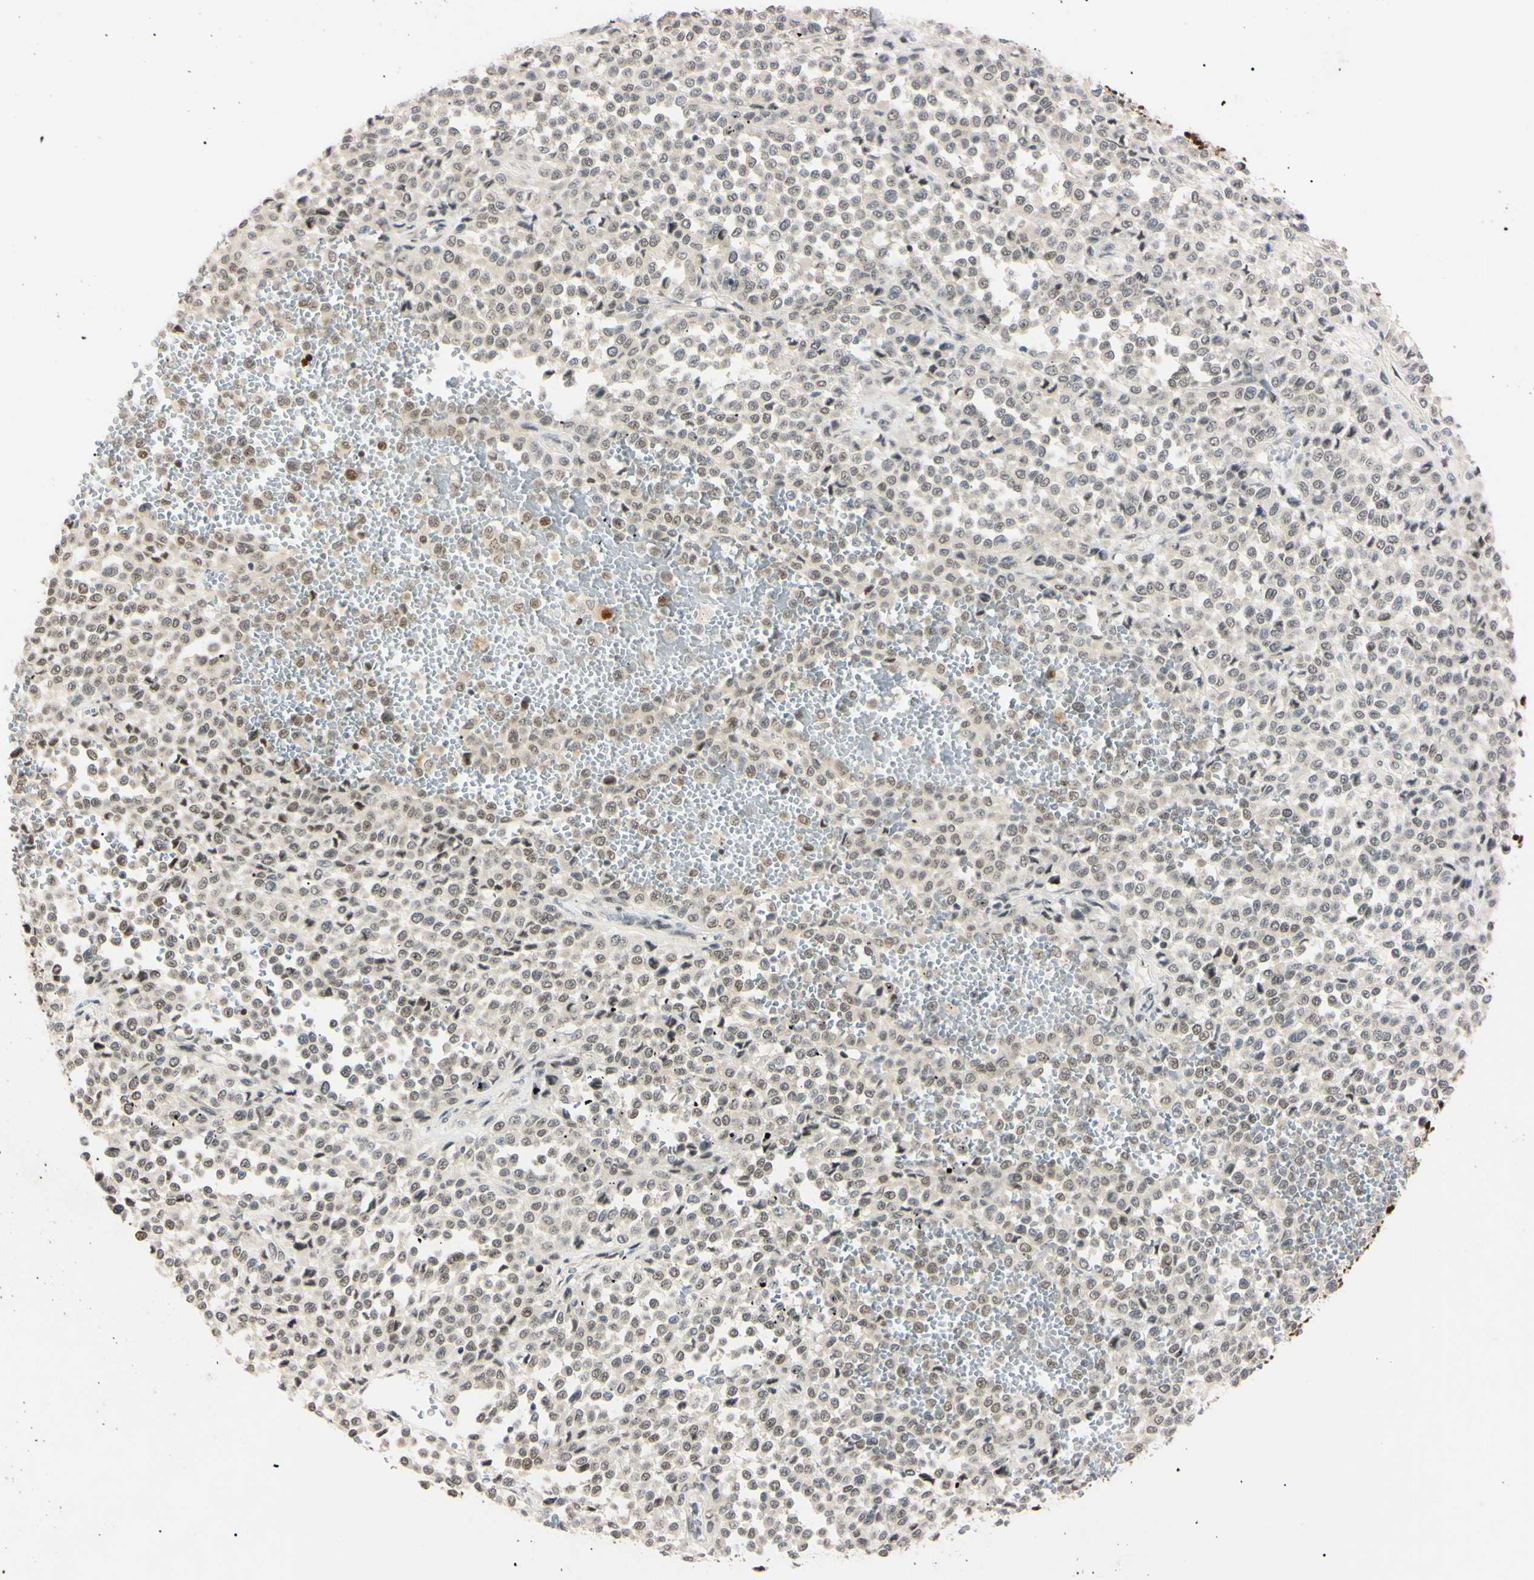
{"staining": {"intensity": "weak", "quantity": "25%-75%", "location": "nuclear"}, "tissue": "melanoma", "cell_type": "Tumor cells", "image_type": "cancer", "snomed": [{"axis": "morphology", "description": "Malignant melanoma, Metastatic site"}, {"axis": "topography", "description": "Pancreas"}], "caption": "Immunohistochemistry (IHC) micrograph of neoplastic tissue: human malignant melanoma (metastatic site) stained using IHC reveals low levels of weak protein expression localized specifically in the nuclear of tumor cells, appearing as a nuclear brown color.", "gene": "ZNF134", "patient": {"sex": "female", "age": 30}}